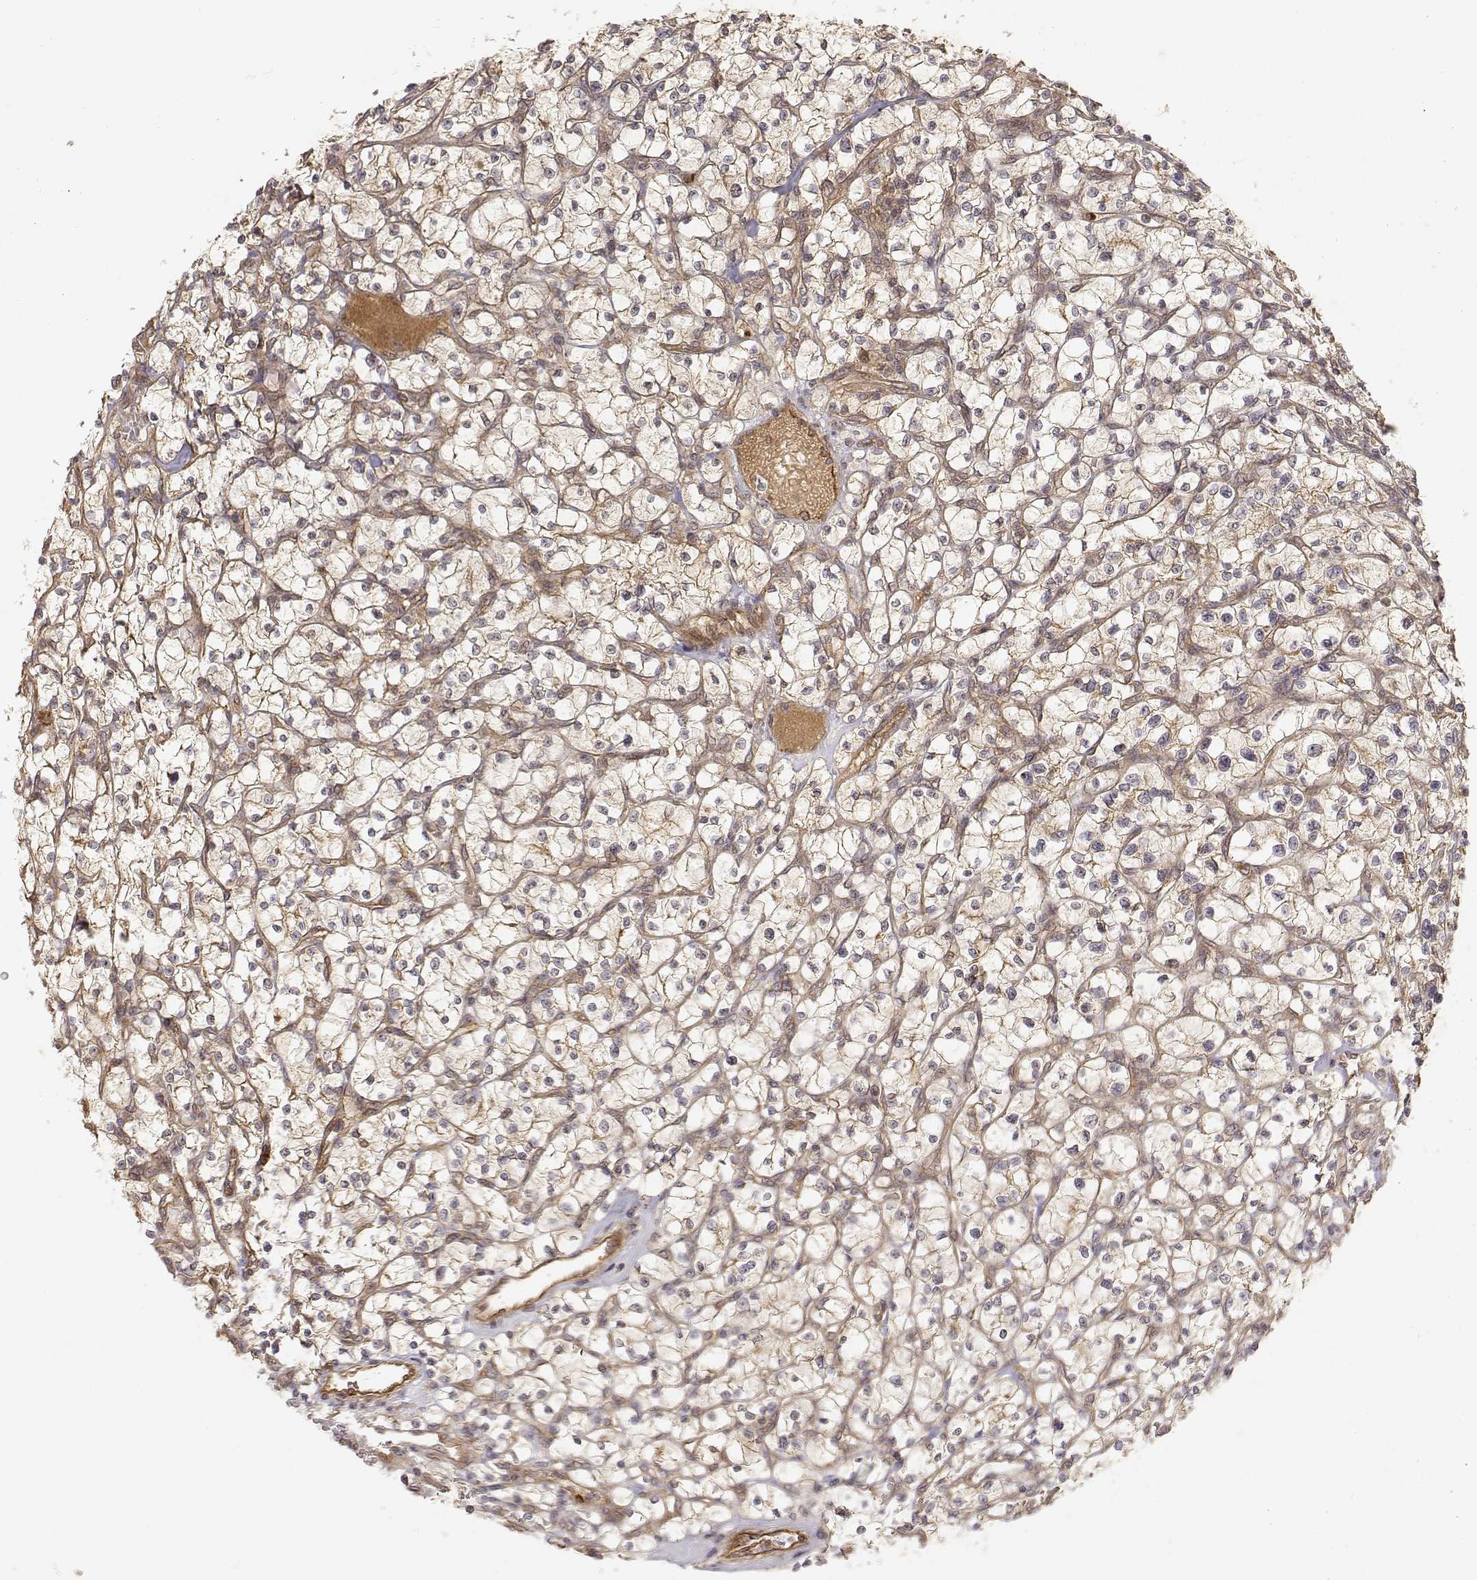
{"staining": {"intensity": "moderate", "quantity": ">75%", "location": "cytoplasmic/membranous"}, "tissue": "renal cancer", "cell_type": "Tumor cells", "image_type": "cancer", "snomed": [{"axis": "morphology", "description": "Adenocarcinoma, NOS"}, {"axis": "topography", "description": "Kidney"}], "caption": "Adenocarcinoma (renal) tissue reveals moderate cytoplasmic/membranous expression in approximately >75% of tumor cells, visualized by immunohistochemistry. Ihc stains the protein in brown and the nuclei are stained blue.", "gene": "CDK5RAP2", "patient": {"sex": "female", "age": 64}}